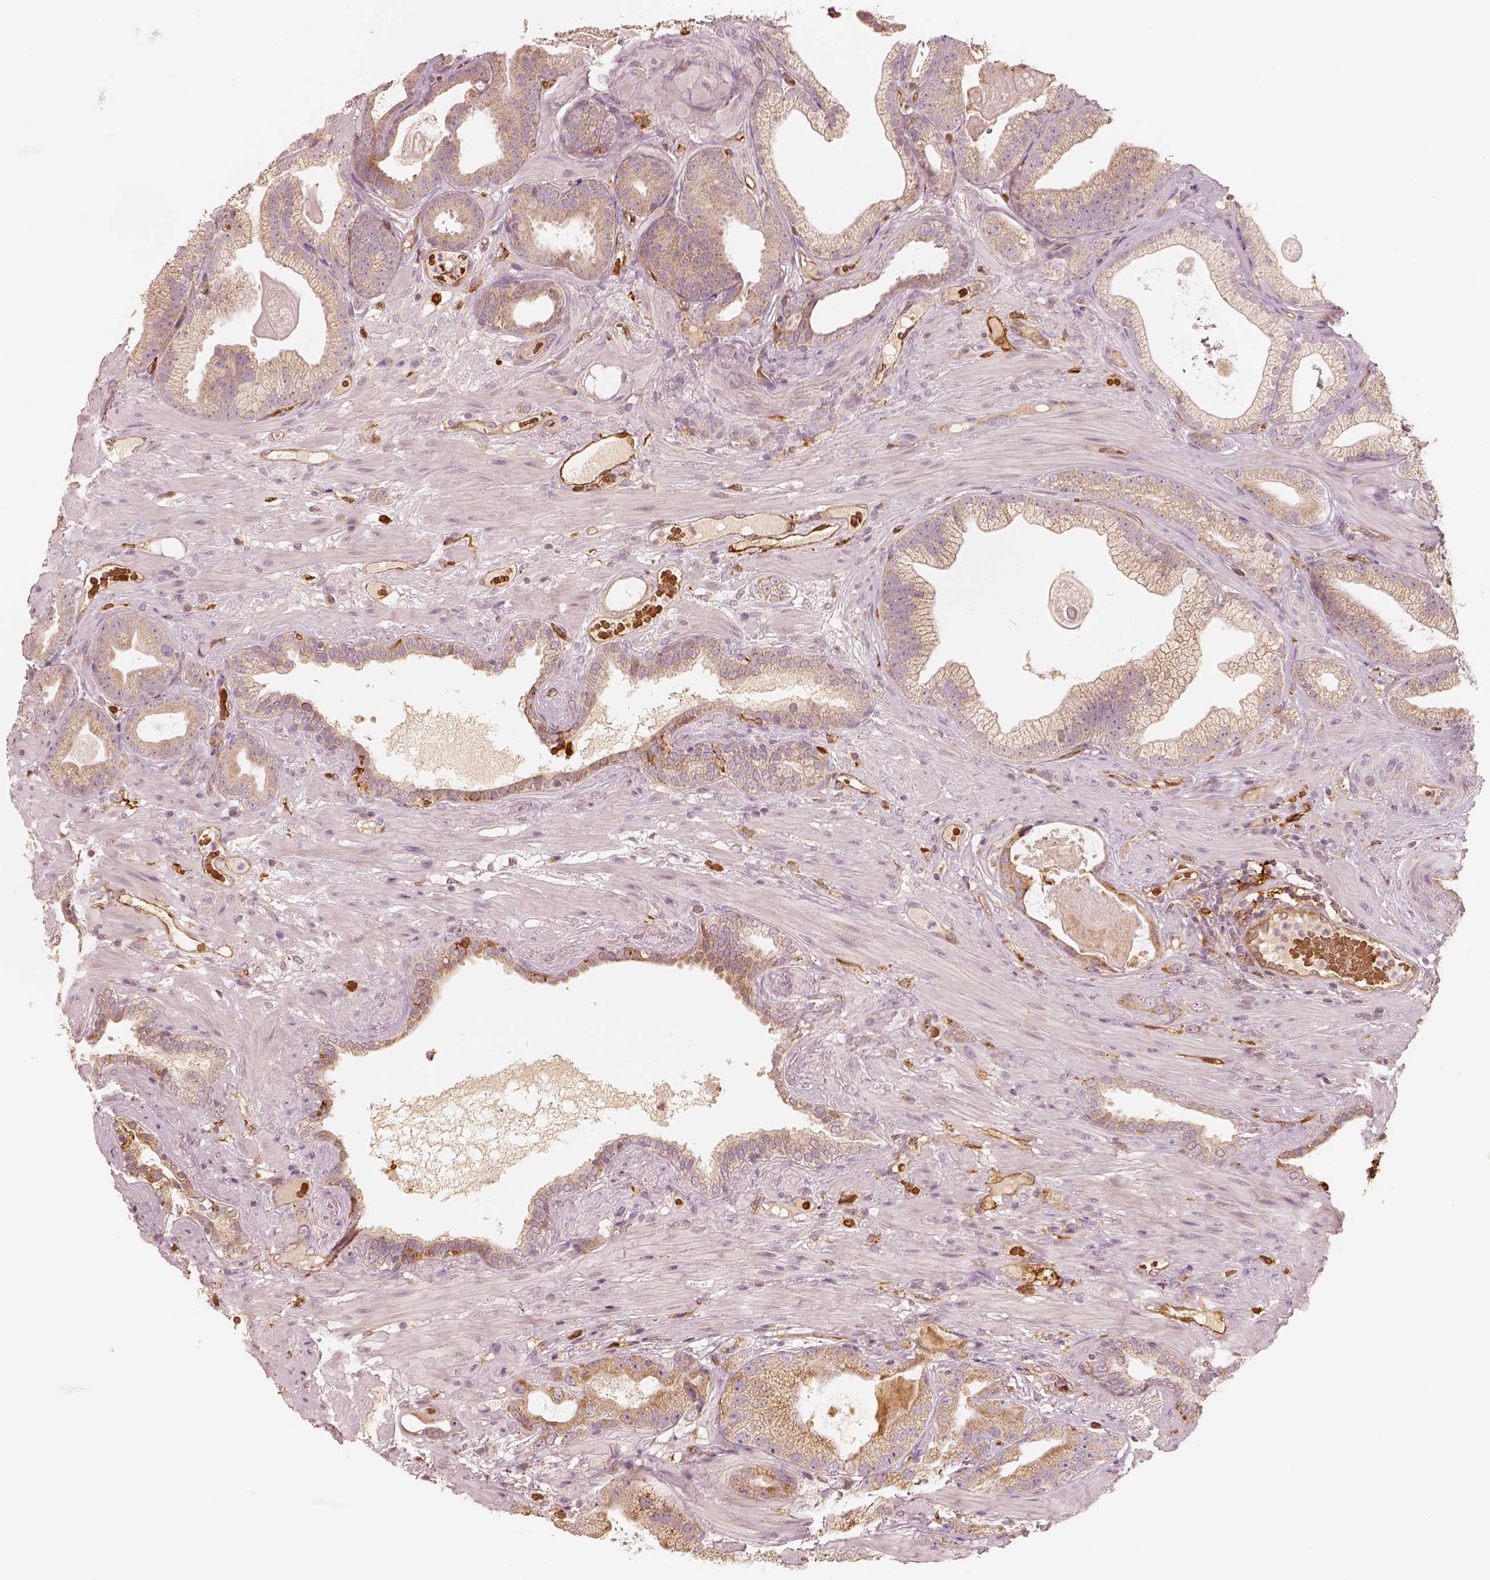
{"staining": {"intensity": "moderate", "quantity": "25%-75%", "location": "cytoplasmic/membranous"}, "tissue": "prostate cancer", "cell_type": "Tumor cells", "image_type": "cancer", "snomed": [{"axis": "morphology", "description": "Adenocarcinoma, Low grade"}, {"axis": "topography", "description": "Prostate"}], "caption": "Immunohistochemical staining of prostate cancer exhibits medium levels of moderate cytoplasmic/membranous expression in approximately 25%-75% of tumor cells.", "gene": "FSCN1", "patient": {"sex": "male", "age": 57}}